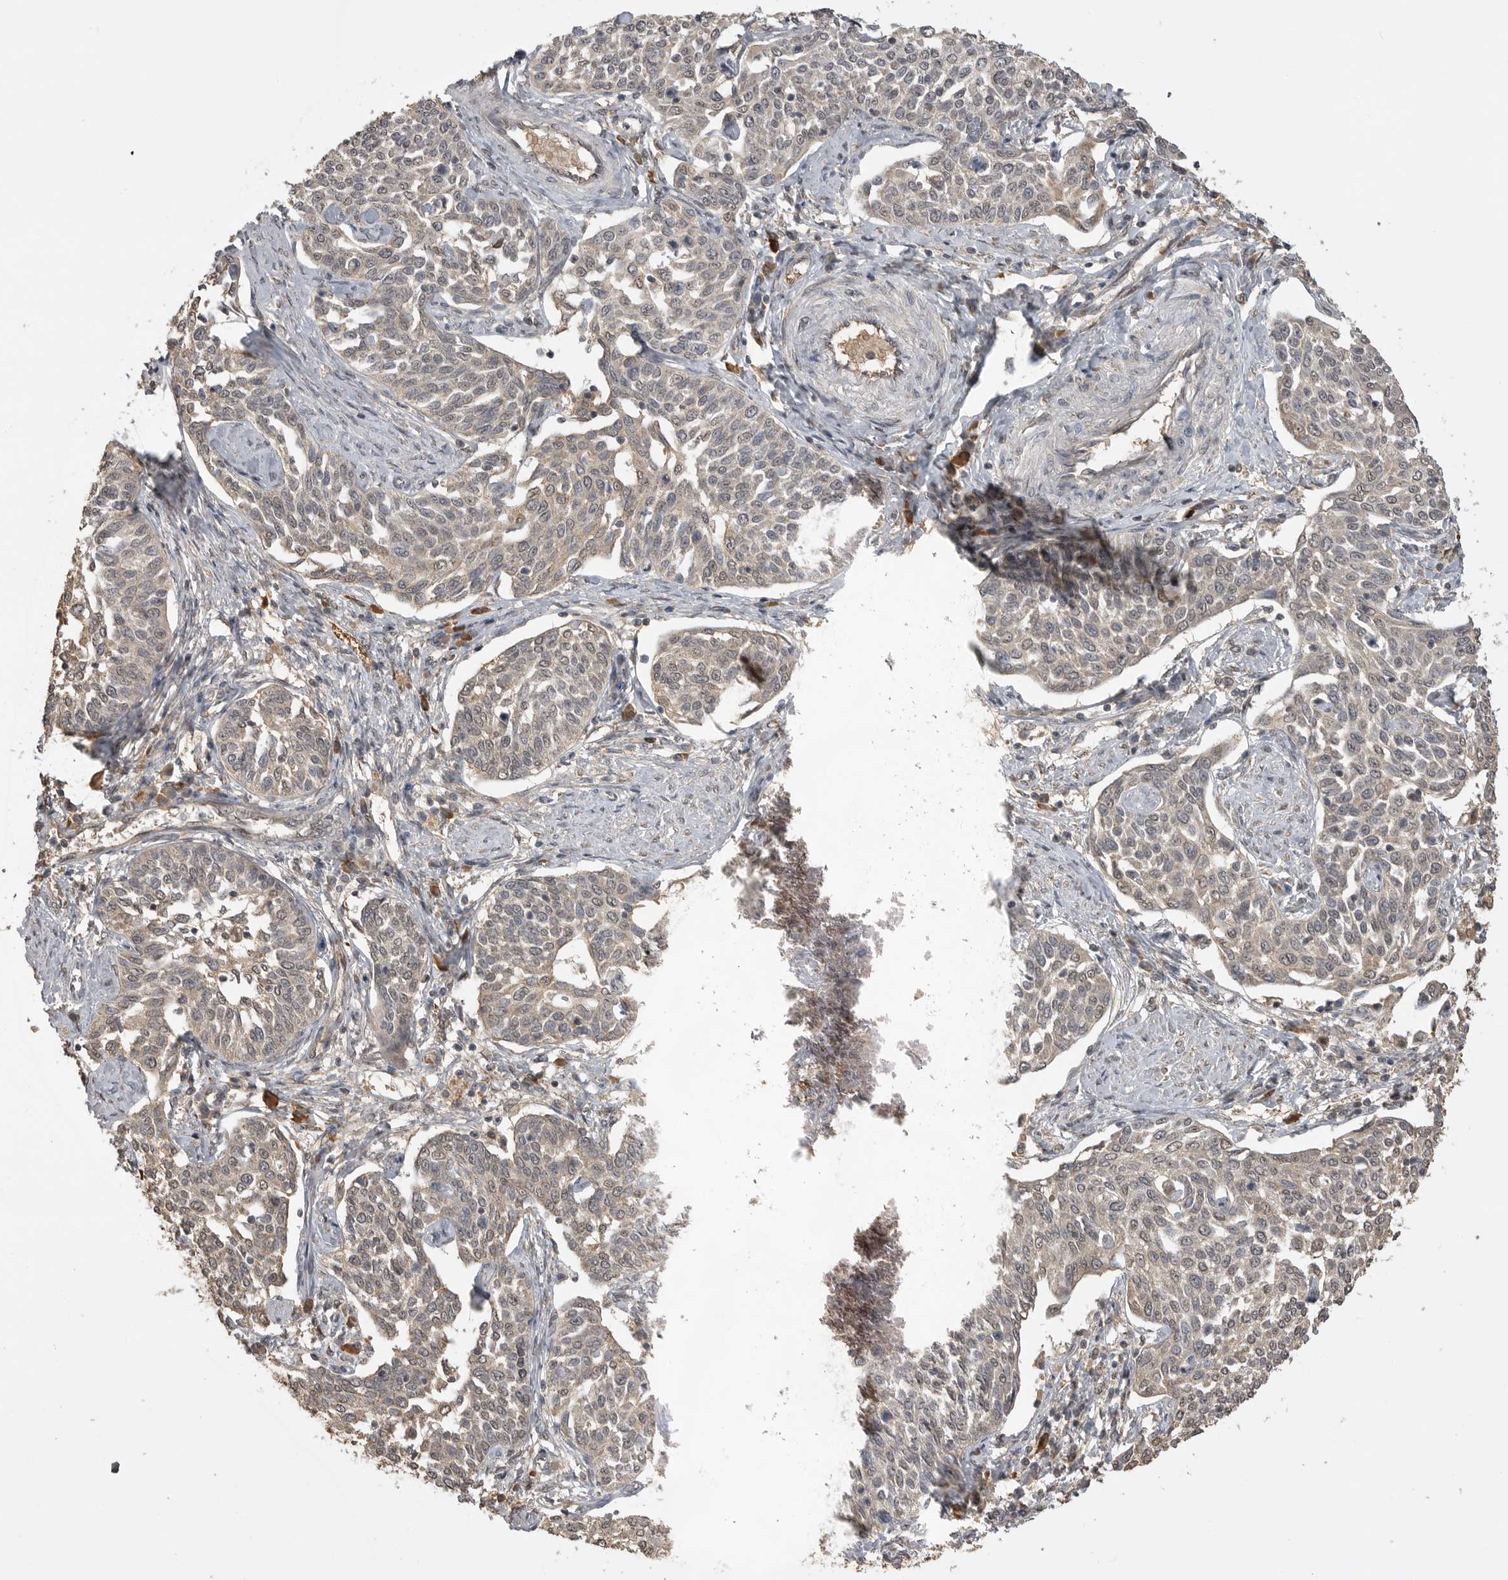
{"staining": {"intensity": "weak", "quantity": "25%-75%", "location": "nuclear"}, "tissue": "cervical cancer", "cell_type": "Tumor cells", "image_type": "cancer", "snomed": [{"axis": "morphology", "description": "Squamous cell carcinoma, NOS"}, {"axis": "topography", "description": "Cervix"}], "caption": "Immunohistochemistry (IHC) photomicrograph of human cervical squamous cell carcinoma stained for a protein (brown), which shows low levels of weak nuclear staining in about 25%-75% of tumor cells.", "gene": "ASPSCR1", "patient": {"sex": "female", "age": 34}}